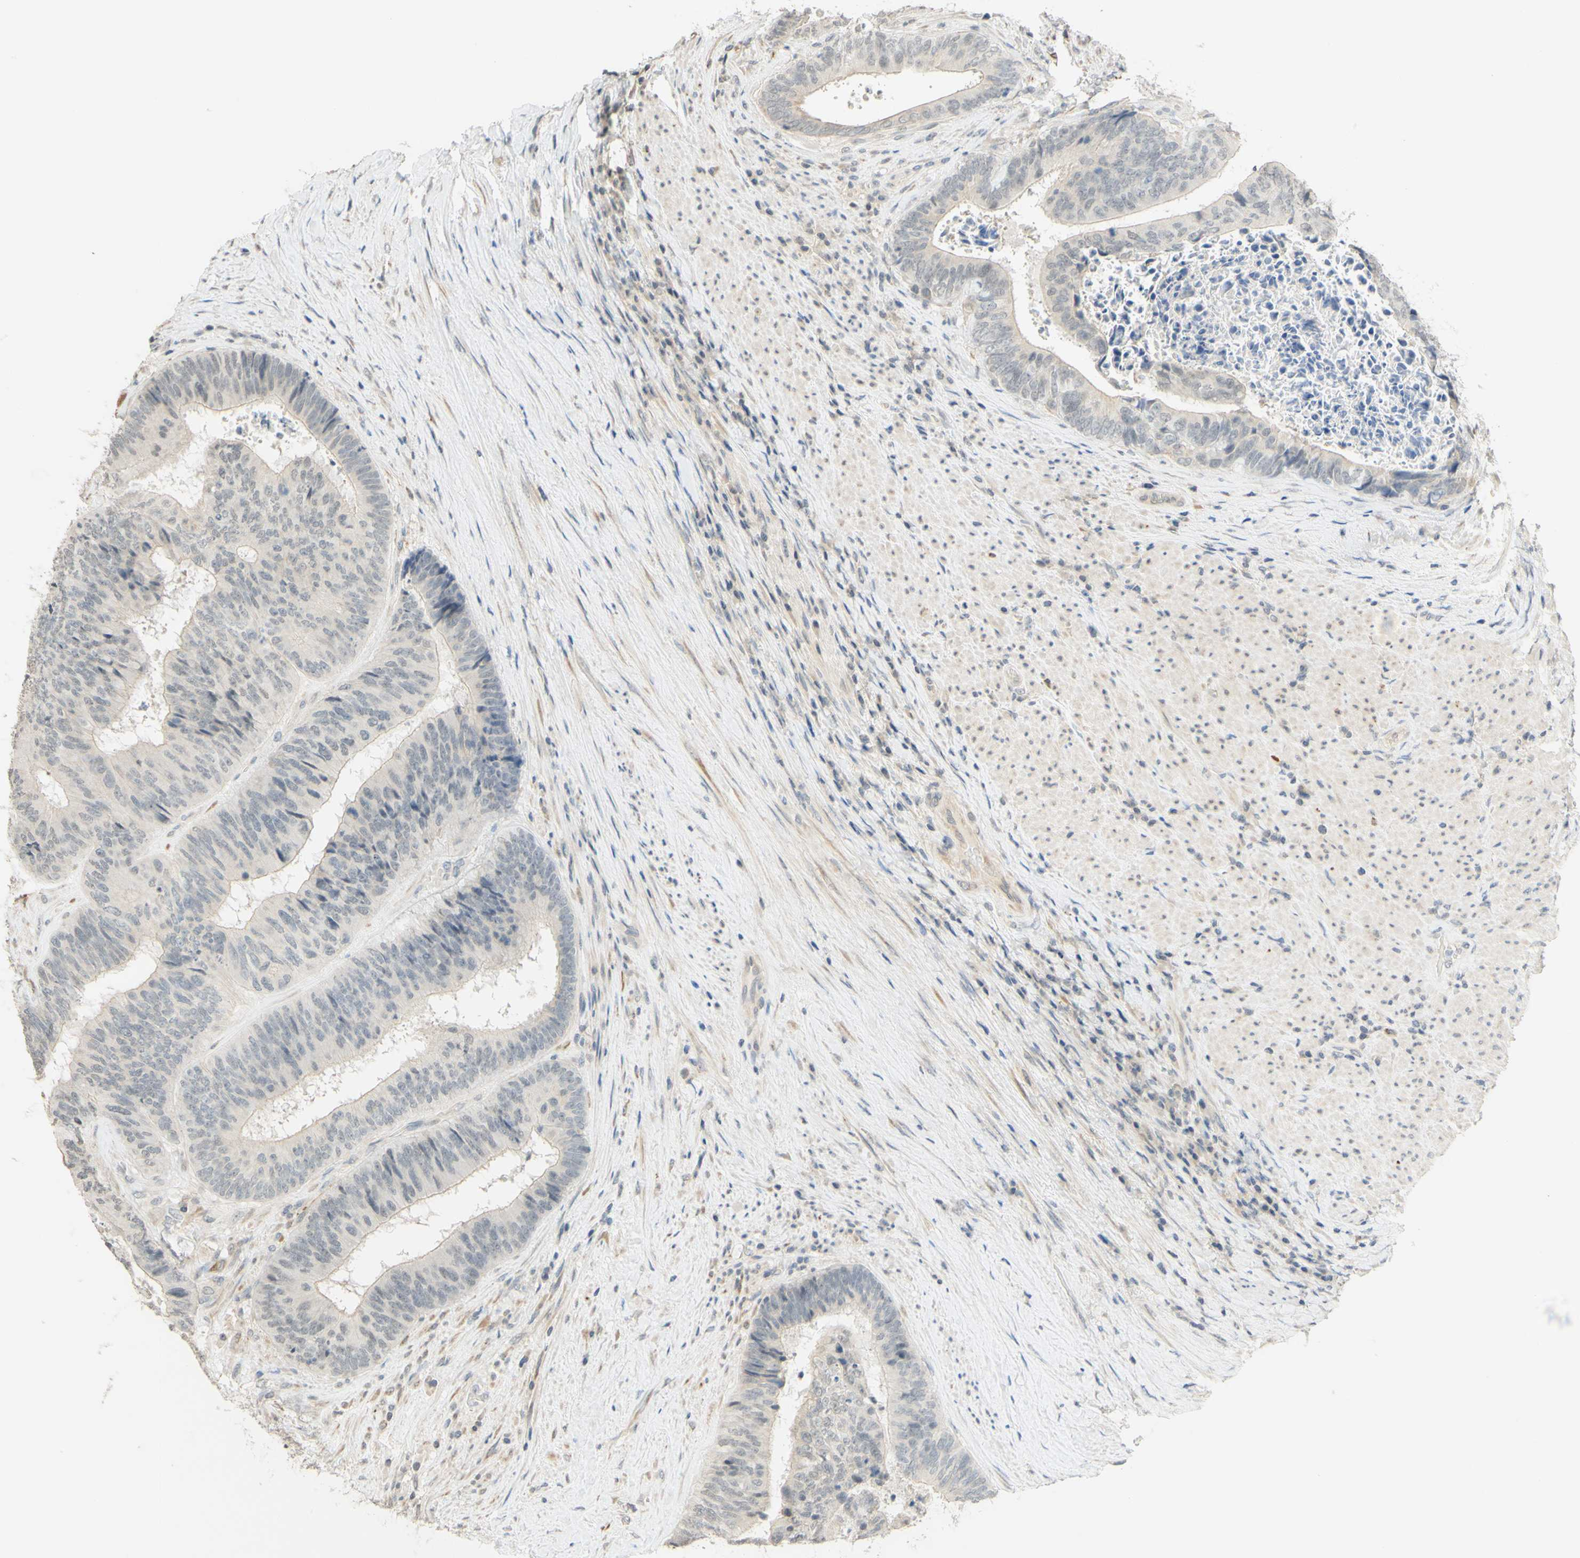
{"staining": {"intensity": "negative", "quantity": "none", "location": "none"}, "tissue": "colorectal cancer", "cell_type": "Tumor cells", "image_type": "cancer", "snomed": [{"axis": "morphology", "description": "Adenocarcinoma, NOS"}, {"axis": "topography", "description": "Rectum"}], "caption": "There is no significant positivity in tumor cells of adenocarcinoma (colorectal).", "gene": "MAG", "patient": {"sex": "male", "age": 72}}